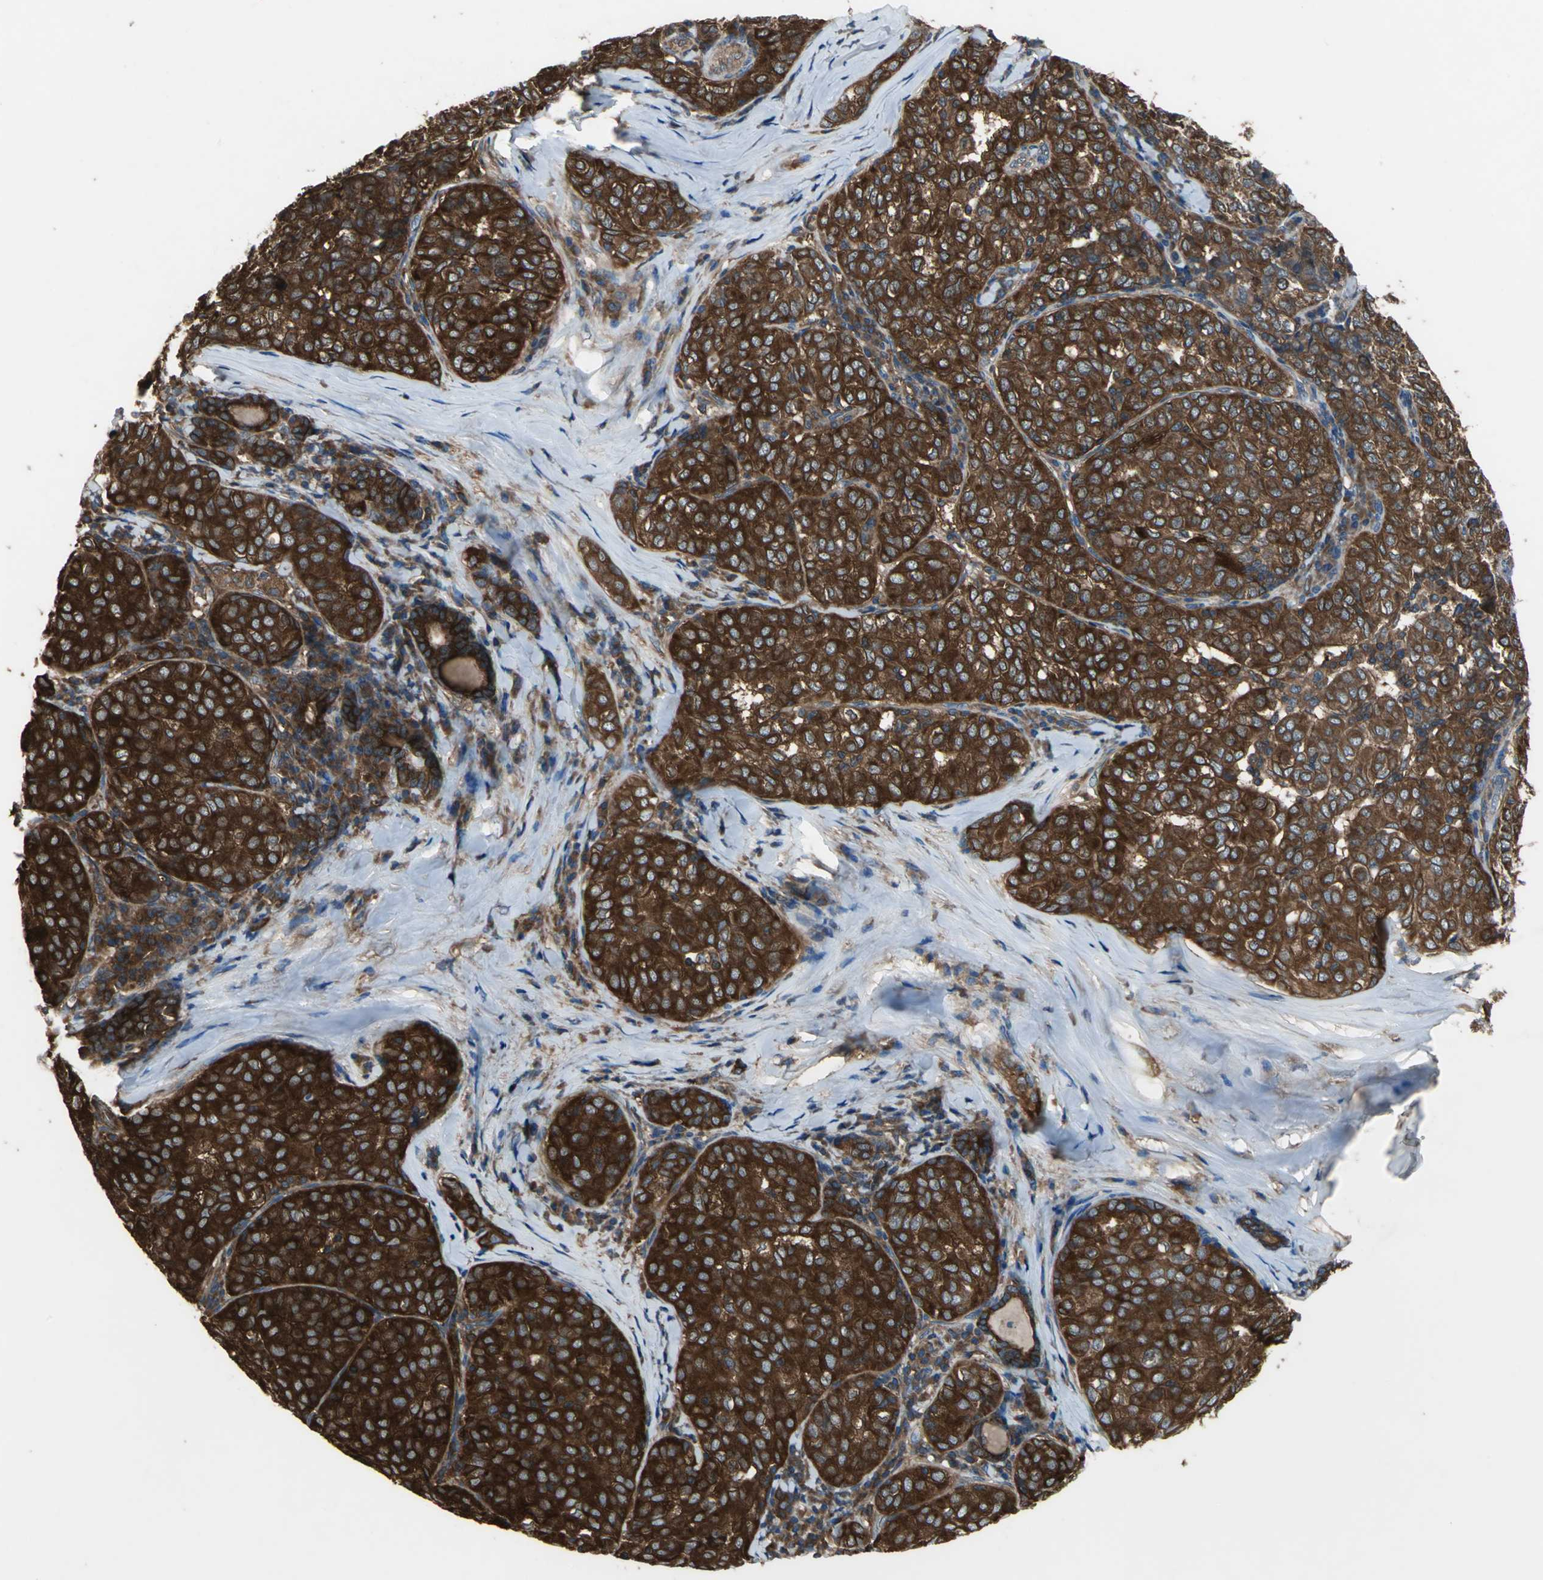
{"staining": {"intensity": "strong", "quantity": ">75%", "location": "cytoplasmic/membranous"}, "tissue": "thyroid cancer", "cell_type": "Tumor cells", "image_type": "cancer", "snomed": [{"axis": "morphology", "description": "Papillary adenocarcinoma, NOS"}, {"axis": "topography", "description": "Thyroid gland"}], "caption": "IHC histopathology image of neoplastic tissue: thyroid cancer stained using immunohistochemistry (IHC) shows high levels of strong protein expression localized specifically in the cytoplasmic/membranous of tumor cells, appearing as a cytoplasmic/membranous brown color.", "gene": "CAPN1", "patient": {"sex": "female", "age": 30}}